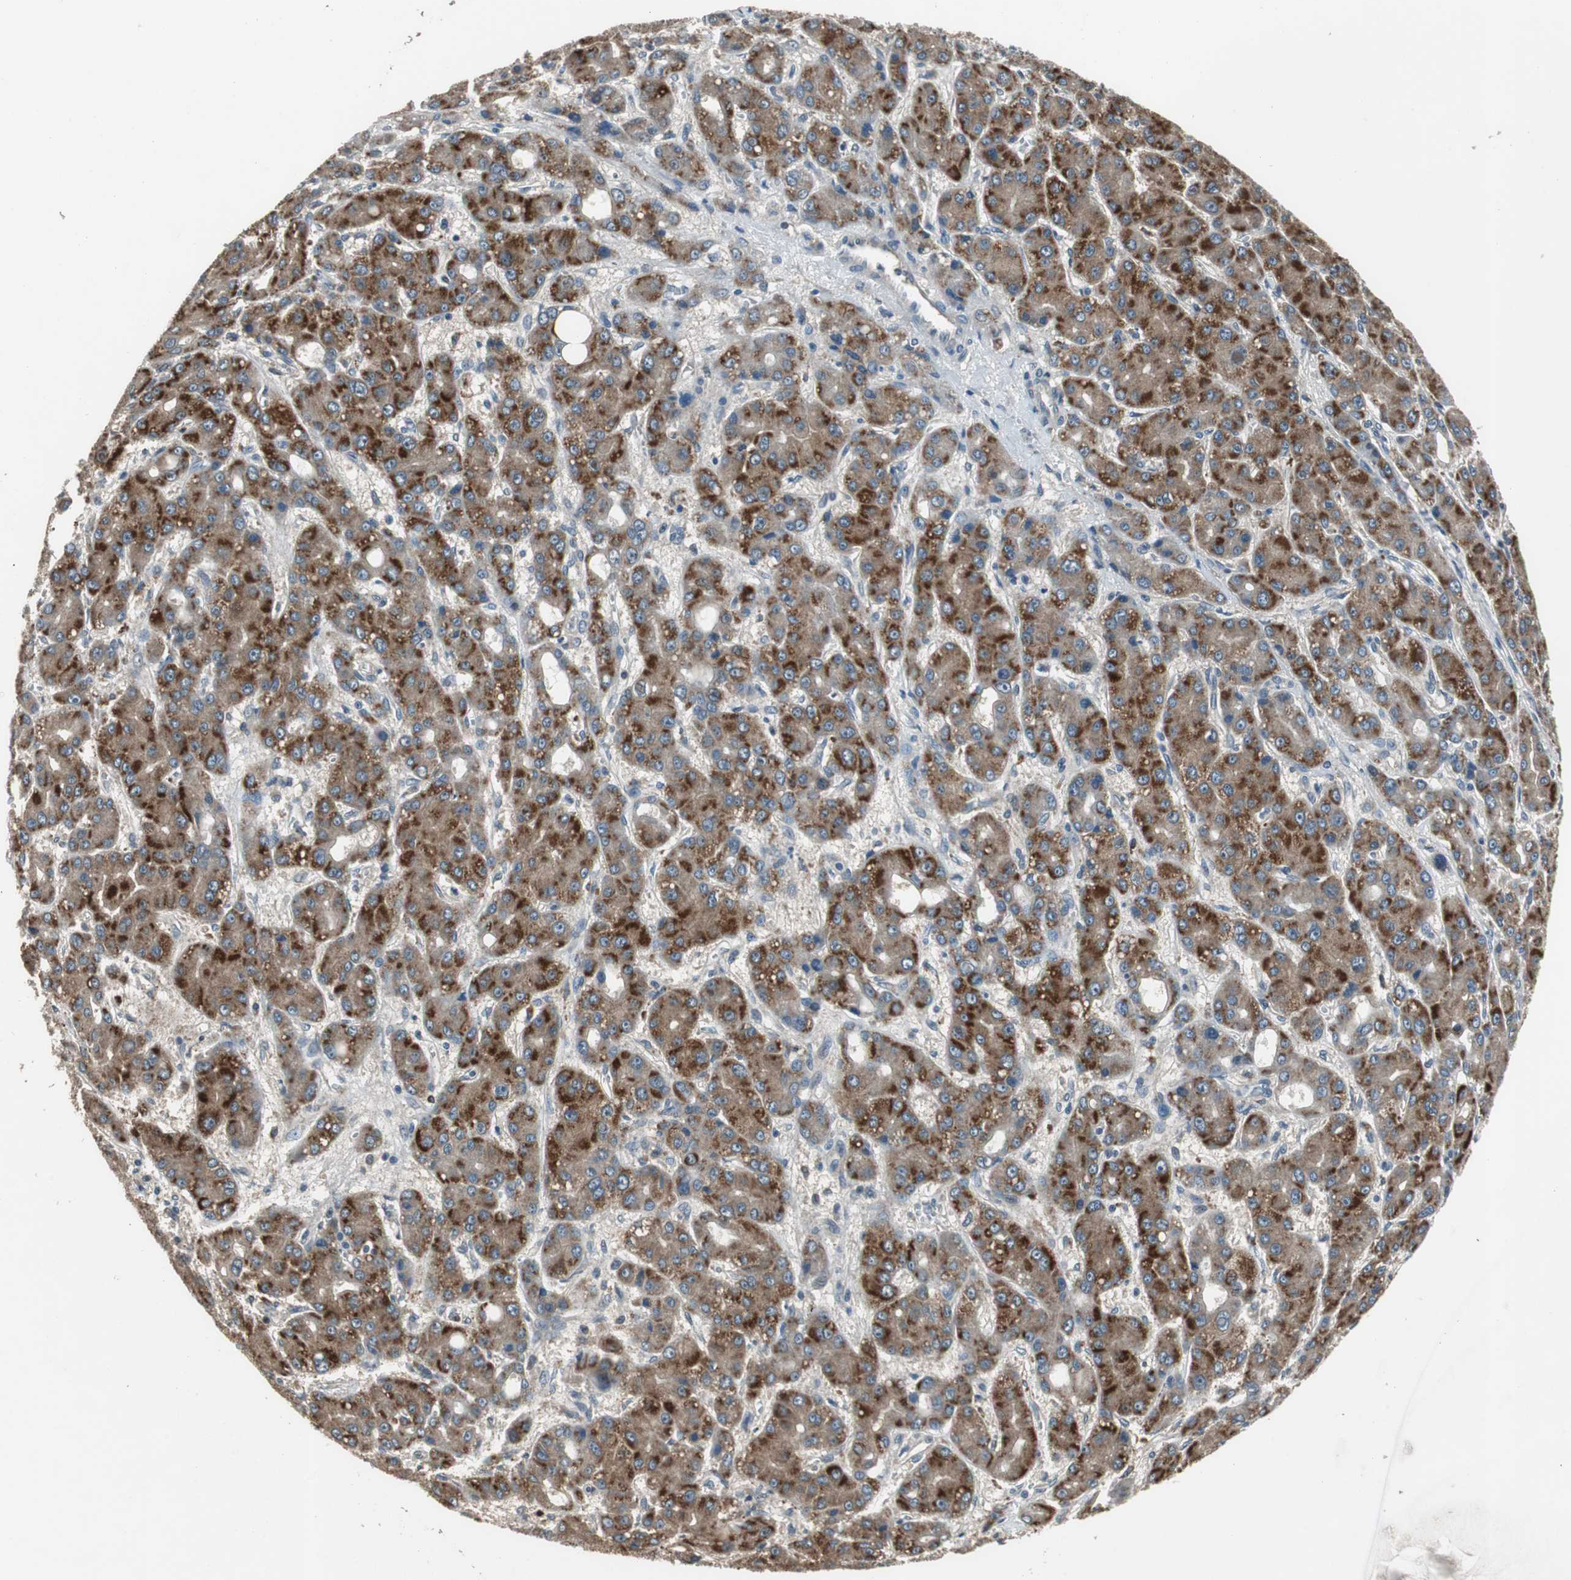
{"staining": {"intensity": "moderate", "quantity": ">75%", "location": "cytoplasmic/membranous"}, "tissue": "liver cancer", "cell_type": "Tumor cells", "image_type": "cancer", "snomed": [{"axis": "morphology", "description": "Carcinoma, Hepatocellular, NOS"}, {"axis": "topography", "description": "Liver"}], "caption": "Protein positivity by immunohistochemistry displays moderate cytoplasmic/membranous staining in approximately >75% of tumor cells in liver cancer (hepatocellular carcinoma).", "gene": "PI4KB", "patient": {"sex": "male", "age": 55}}